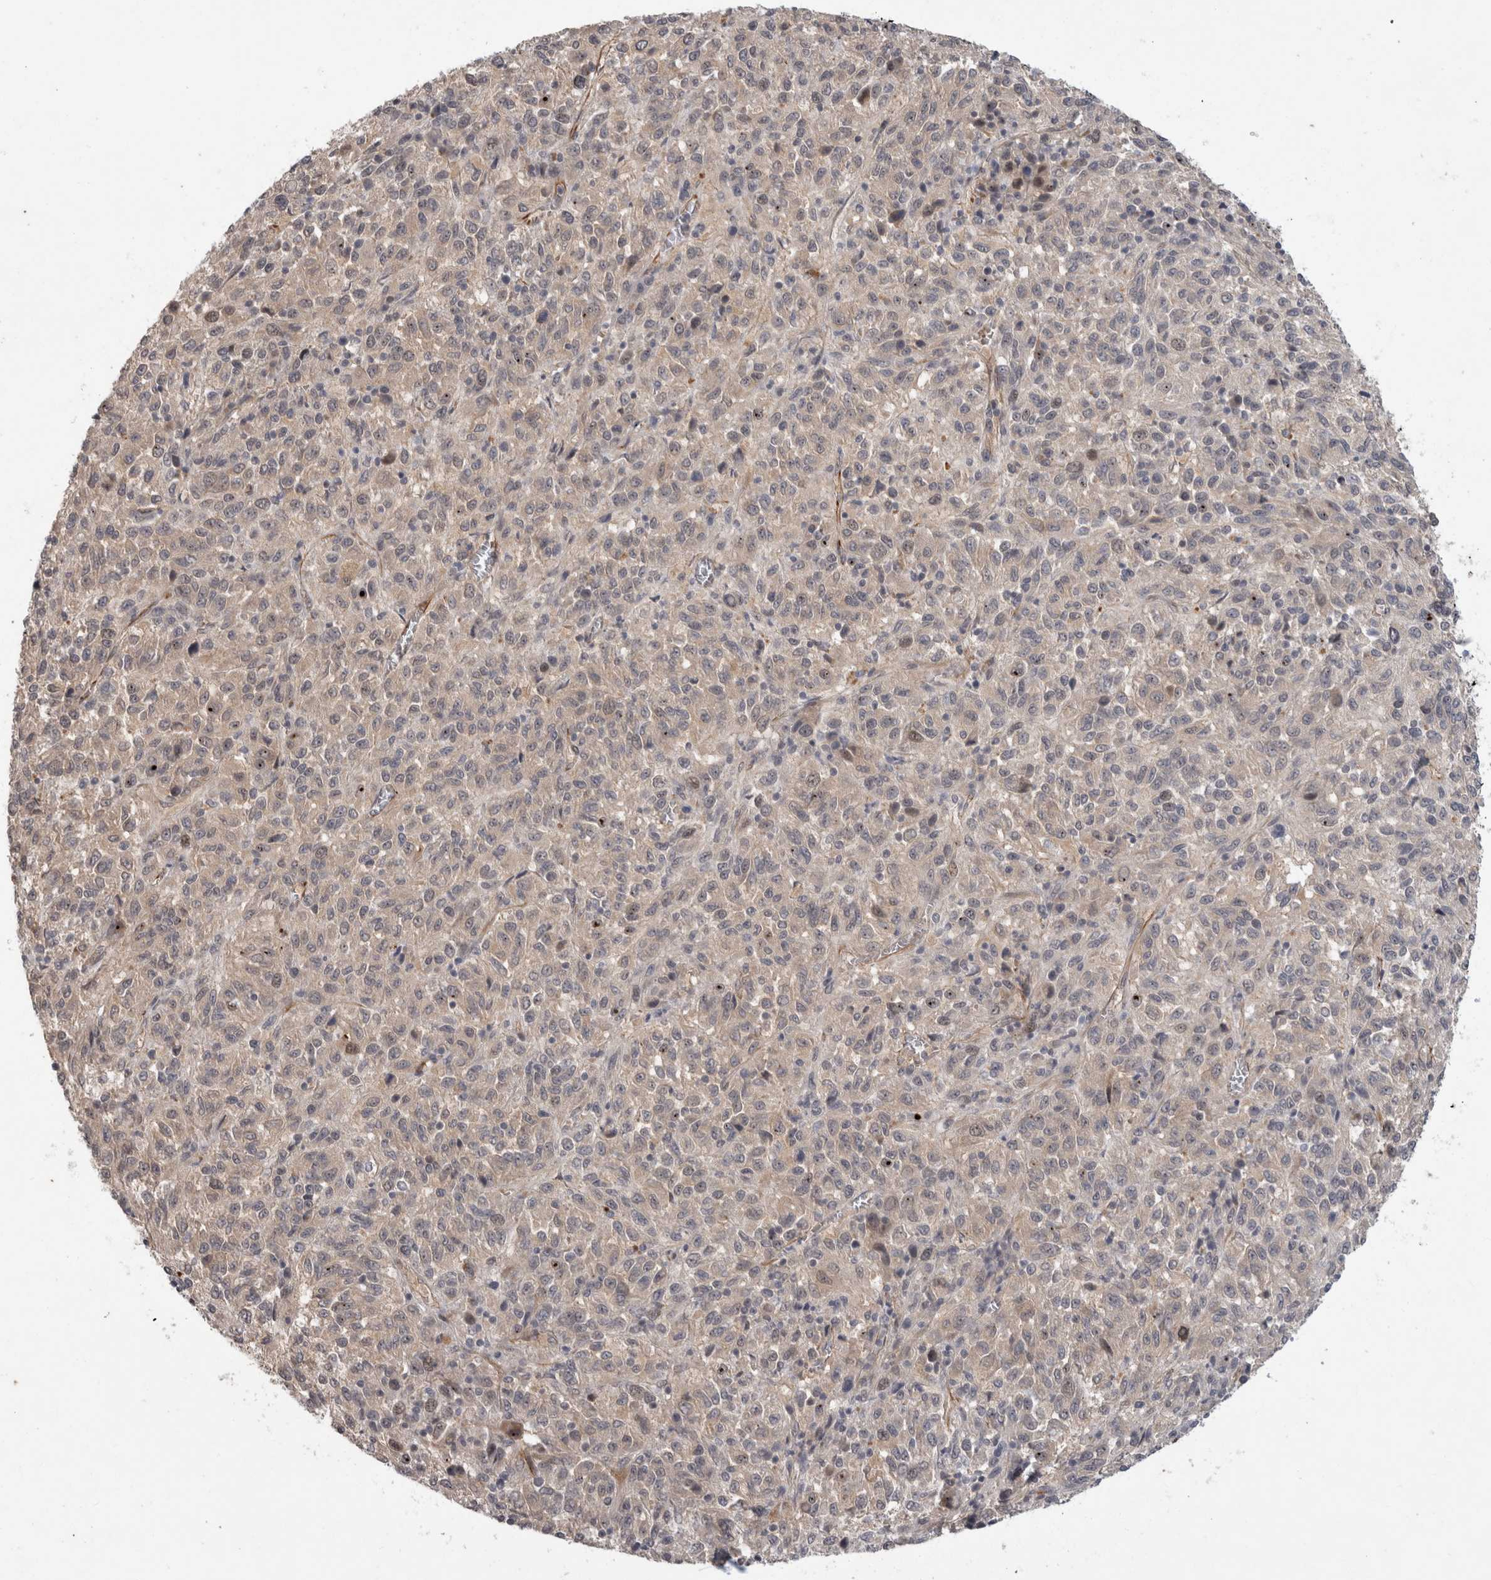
{"staining": {"intensity": "negative", "quantity": "none", "location": "none"}, "tissue": "melanoma", "cell_type": "Tumor cells", "image_type": "cancer", "snomed": [{"axis": "morphology", "description": "Malignant melanoma, Metastatic site"}, {"axis": "topography", "description": "Lung"}], "caption": "Immunohistochemical staining of human malignant melanoma (metastatic site) demonstrates no significant positivity in tumor cells. (Stains: DAB (3,3'-diaminobenzidine) immunohistochemistry with hematoxylin counter stain, Microscopy: brightfield microscopy at high magnification).", "gene": "CRISPLD1", "patient": {"sex": "male", "age": 64}}